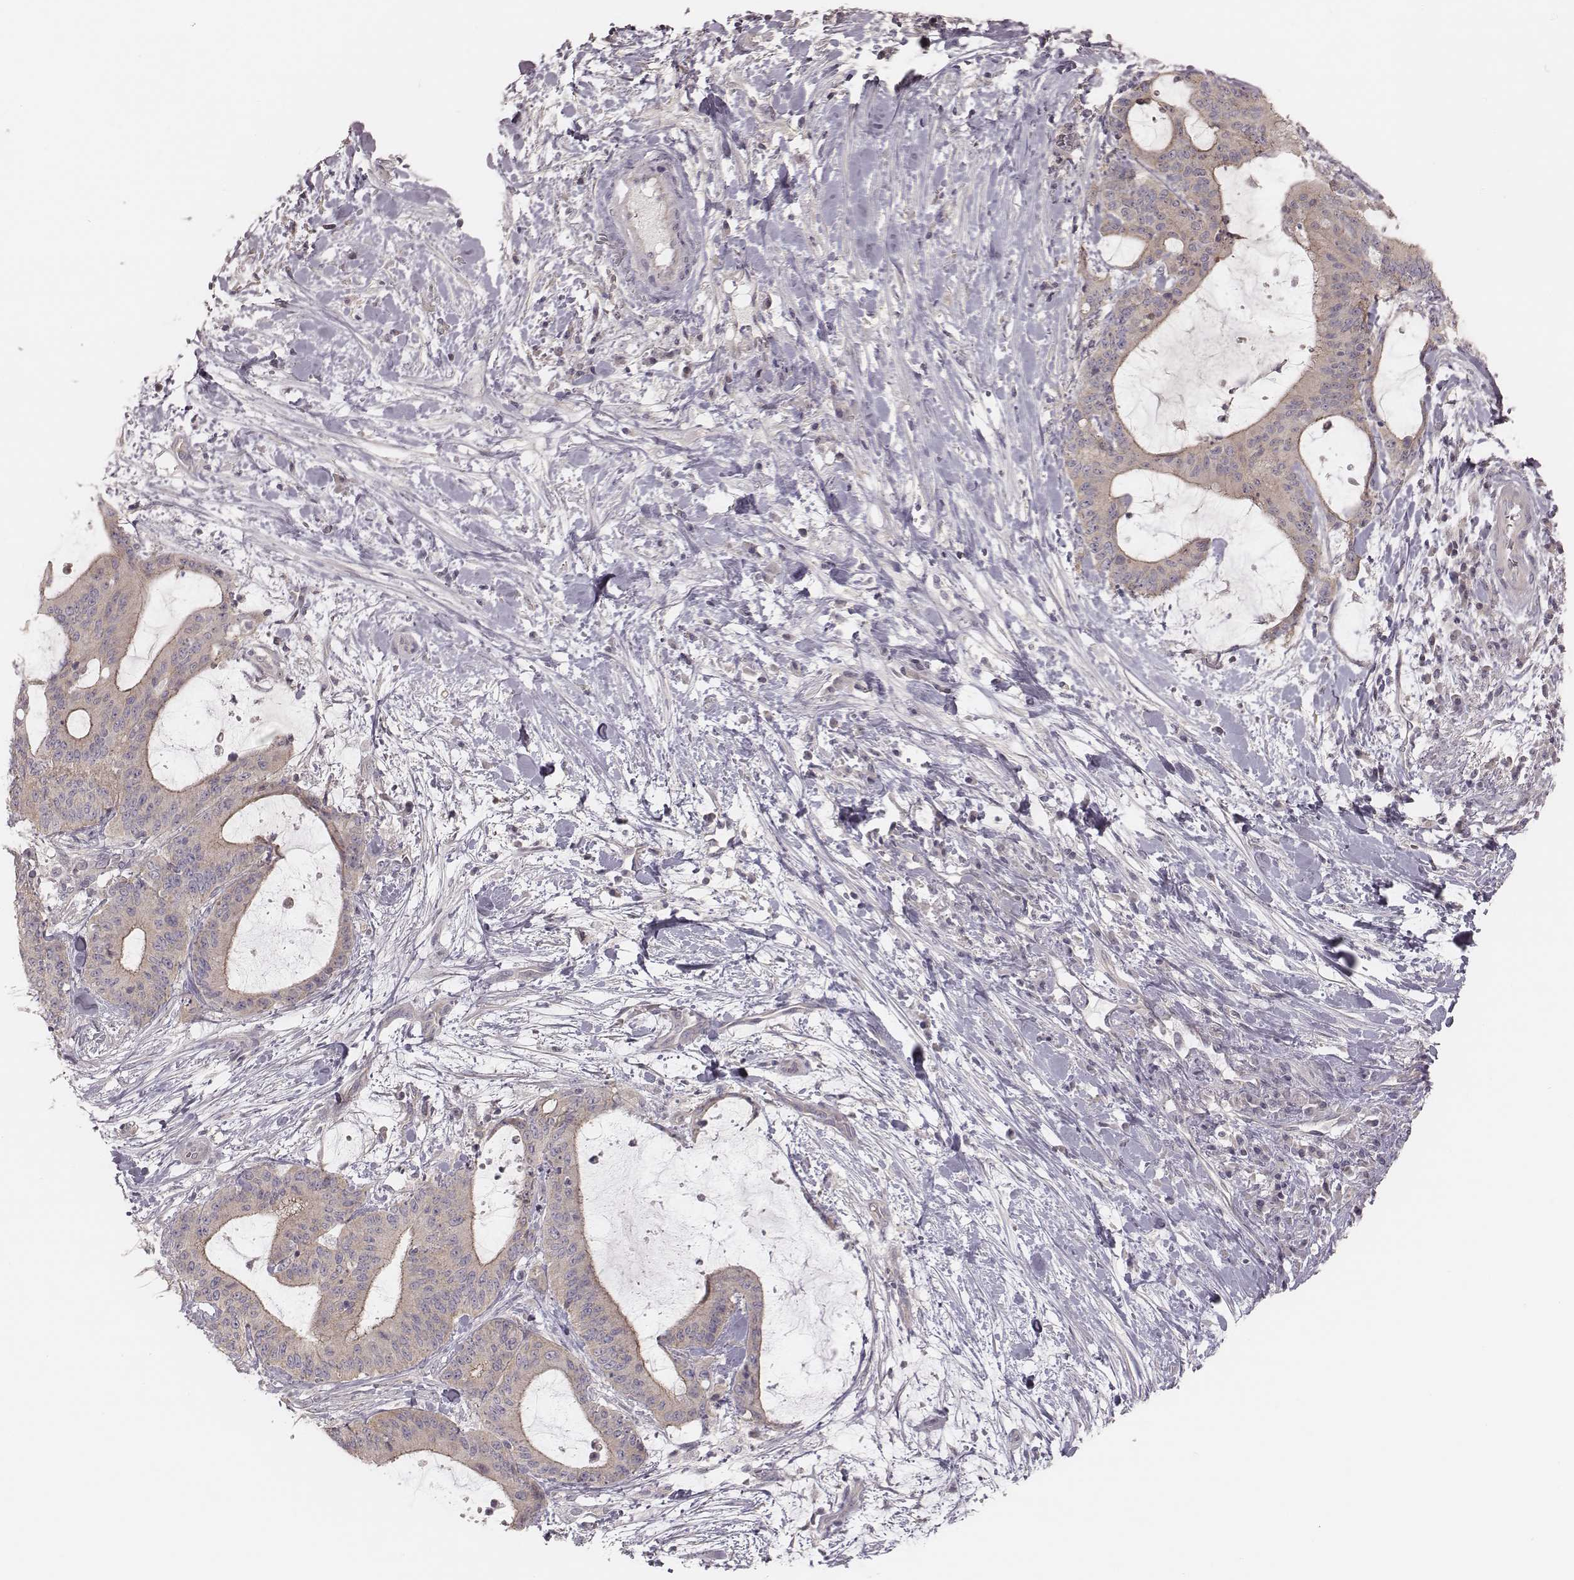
{"staining": {"intensity": "weak", "quantity": ">75%", "location": "cytoplasmic/membranous"}, "tissue": "liver cancer", "cell_type": "Tumor cells", "image_type": "cancer", "snomed": [{"axis": "morphology", "description": "Cholangiocarcinoma"}, {"axis": "topography", "description": "Liver"}], "caption": "Immunohistochemistry (IHC) of cholangiocarcinoma (liver) reveals low levels of weak cytoplasmic/membranous staining in approximately >75% of tumor cells.", "gene": "TDRD5", "patient": {"sex": "female", "age": 73}}